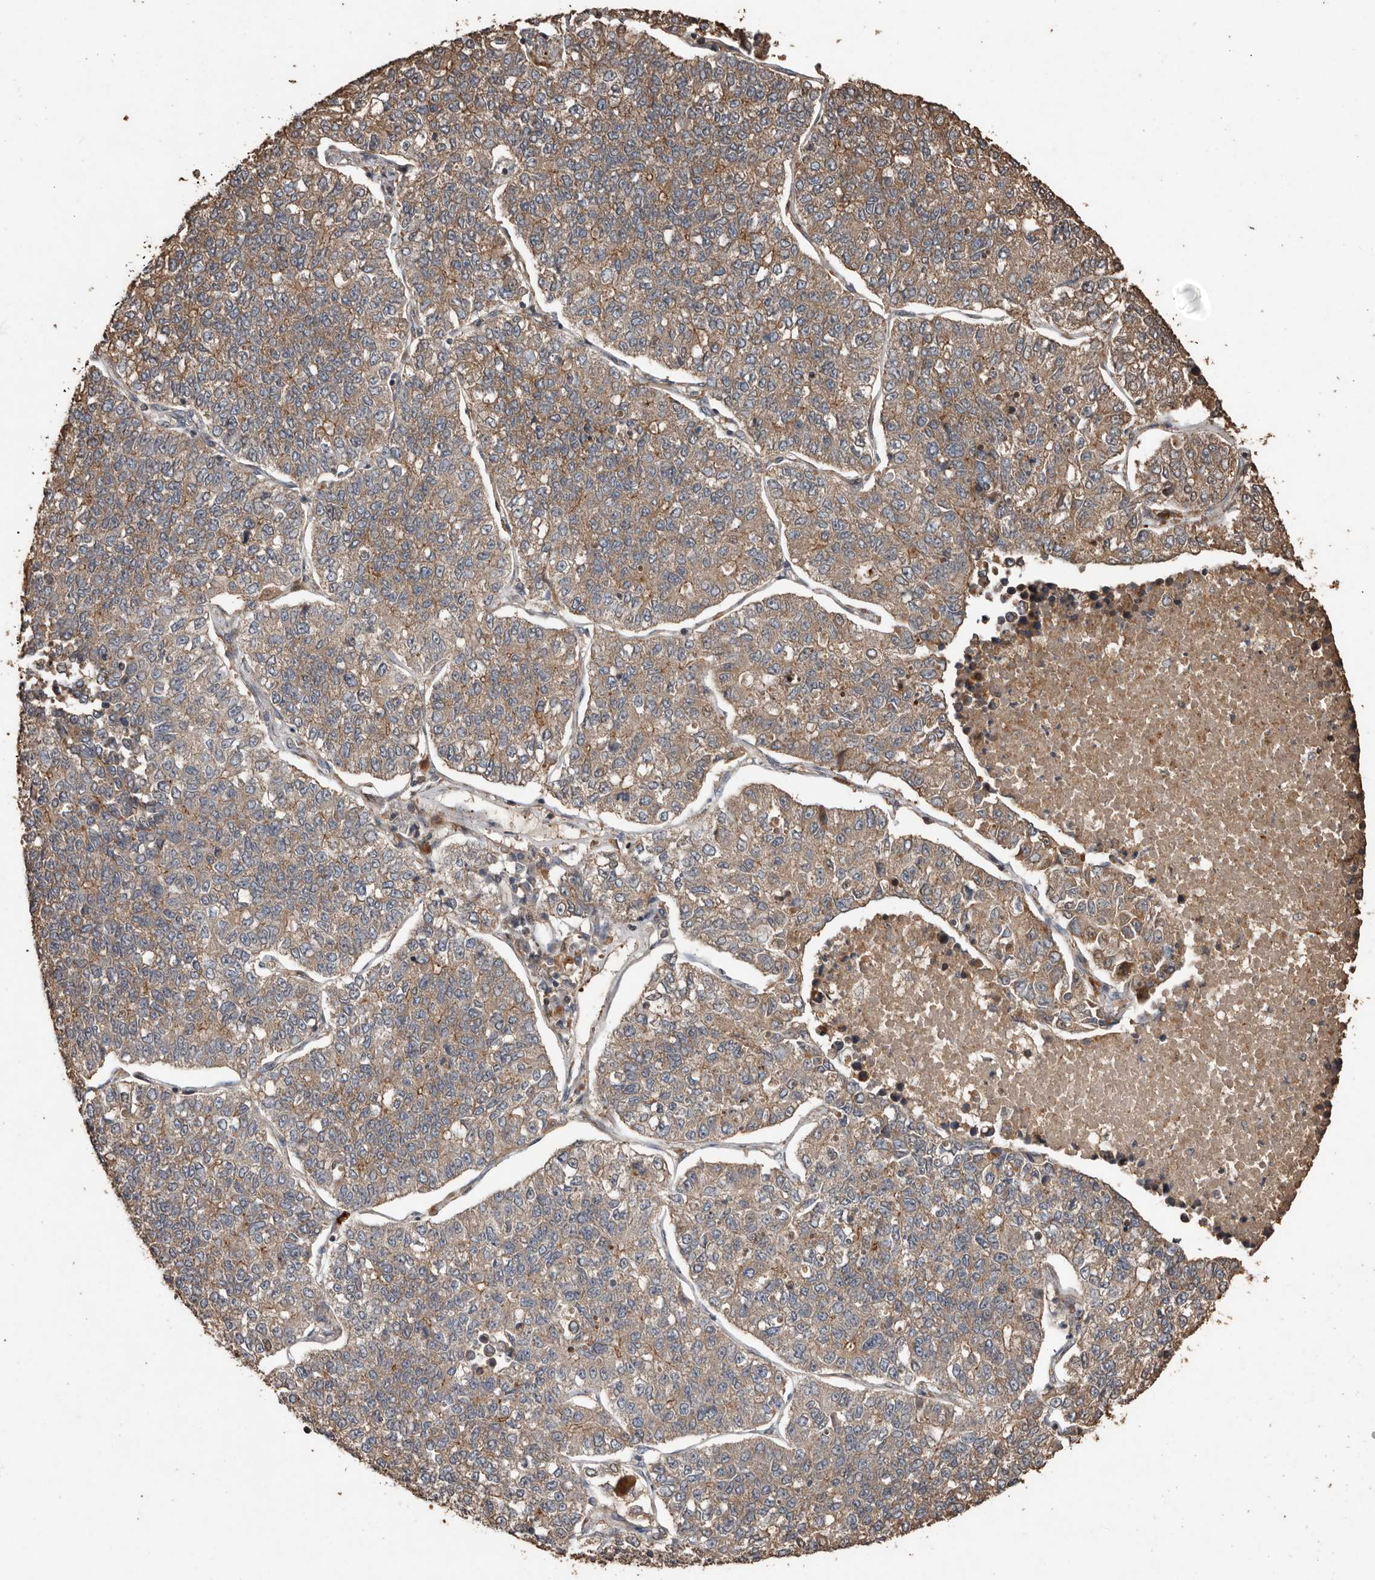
{"staining": {"intensity": "weak", "quantity": ">75%", "location": "cytoplasmic/membranous"}, "tissue": "lung cancer", "cell_type": "Tumor cells", "image_type": "cancer", "snomed": [{"axis": "morphology", "description": "Adenocarcinoma, NOS"}, {"axis": "topography", "description": "Lung"}], "caption": "Immunohistochemical staining of human lung adenocarcinoma reveals weak cytoplasmic/membranous protein positivity in about >75% of tumor cells. Immunohistochemistry stains the protein of interest in brown and the nuclei are stained blue.", "gene": "RANBP17", "patient": {"sex": "male", "age": 49}}